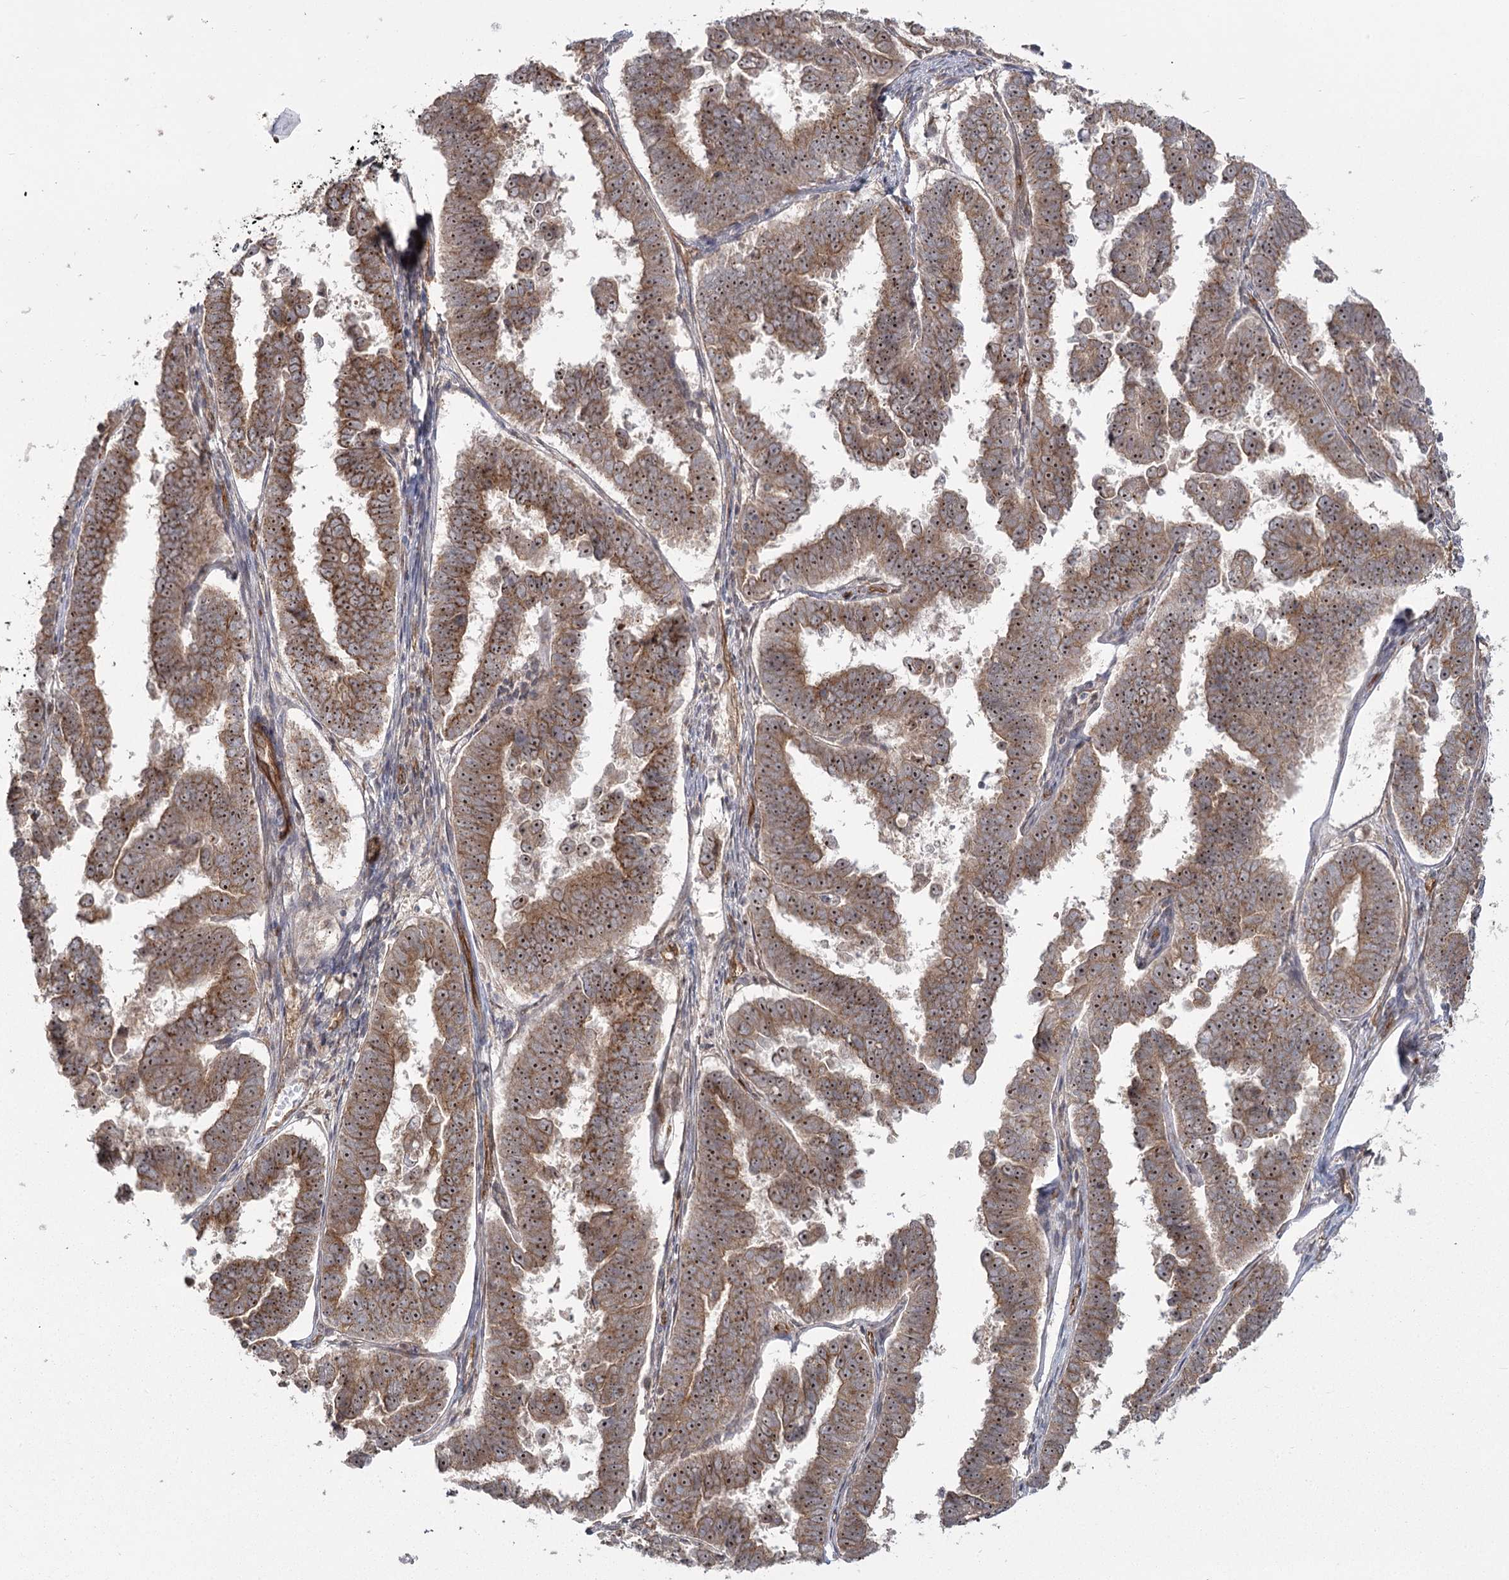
{"staining": {"intensity": "moderate", "quantity": ">75%", "location": "cytoplasmic/membranous,nuclear"}, "tissue": "endometrial cancer", "cell_type": "Tumor cells", "image_type": "cancer", "snomed": [{"axis": "morphology", "description": "Adenocarcinoma, NOS"}, {"axis": "topography", "description": "Endometrium"}], "caption": "Moderate cytoplasmic/membranous and nuclear protein positivity is seen in approximately >75% of tumor cells in endometrial cancer (adenocarcinoma). The protein is stained brown, and the nuclei are stained in blue (DAB IHC with brightfield microscopy, high magnification).", "gene": "RPP14", "patient": {"sex": "female", "age": 75}}